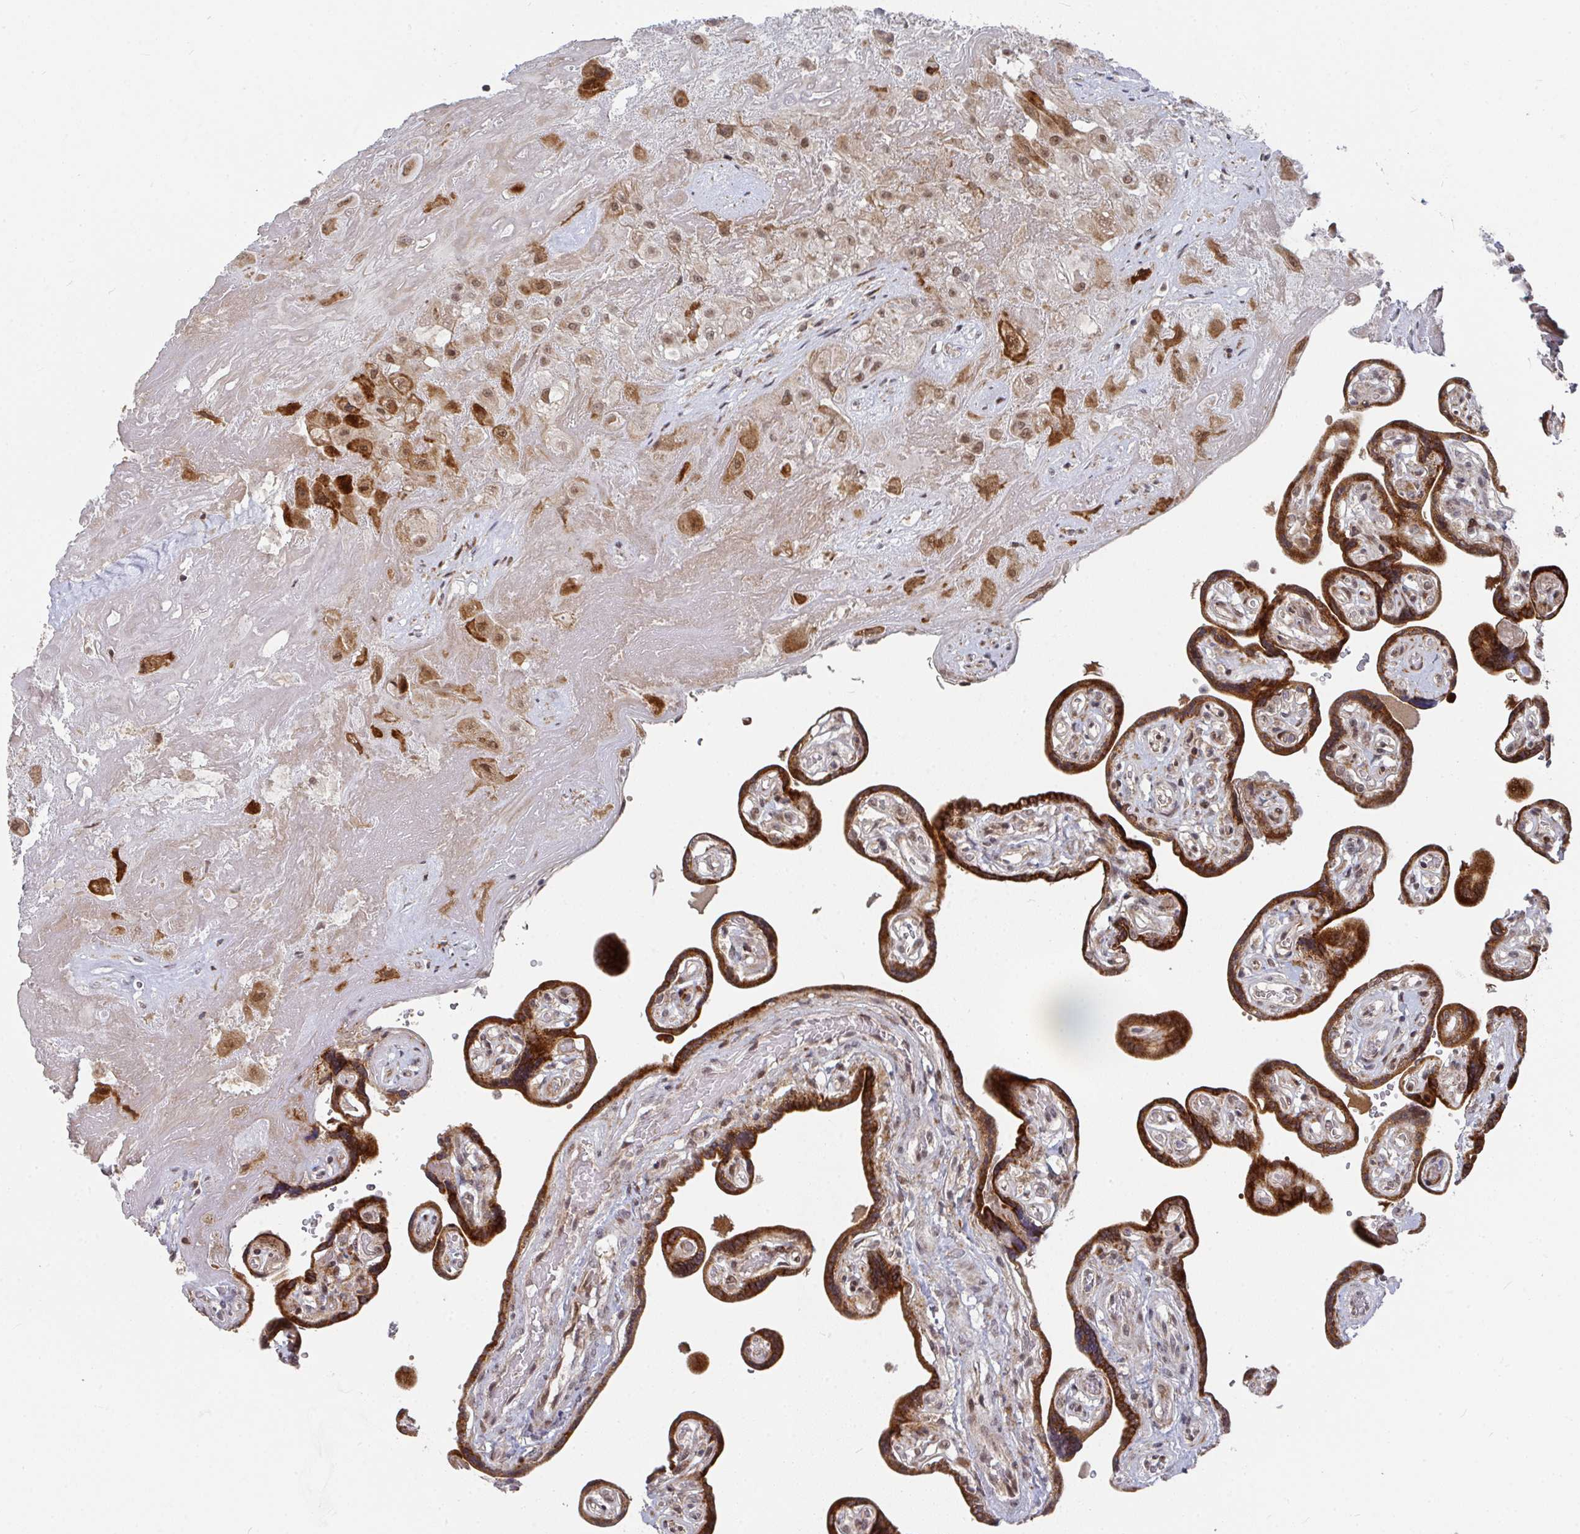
{"staining": {"intensity": "strong", "quantity": ">75%", "location": "cytoplasmic/membranous,nuclear"}, "tissue": "placenta", "cell_type": "Decidual cells", "image_type": "normal", "snomed": [{"axis": "morphology", "description": "Normal tissue, NOS"}, {"axis": "topography", "description": "Placenta"}], "caption": "This is a histology image of immunohistochemistry (IHC) staining of normal placenta, which shows strong staining in the cytoplasmic/membranous,nuclear of decidual cells.", "gene": "RBBP5", "patient": {"sex": "female", "age": 32}}